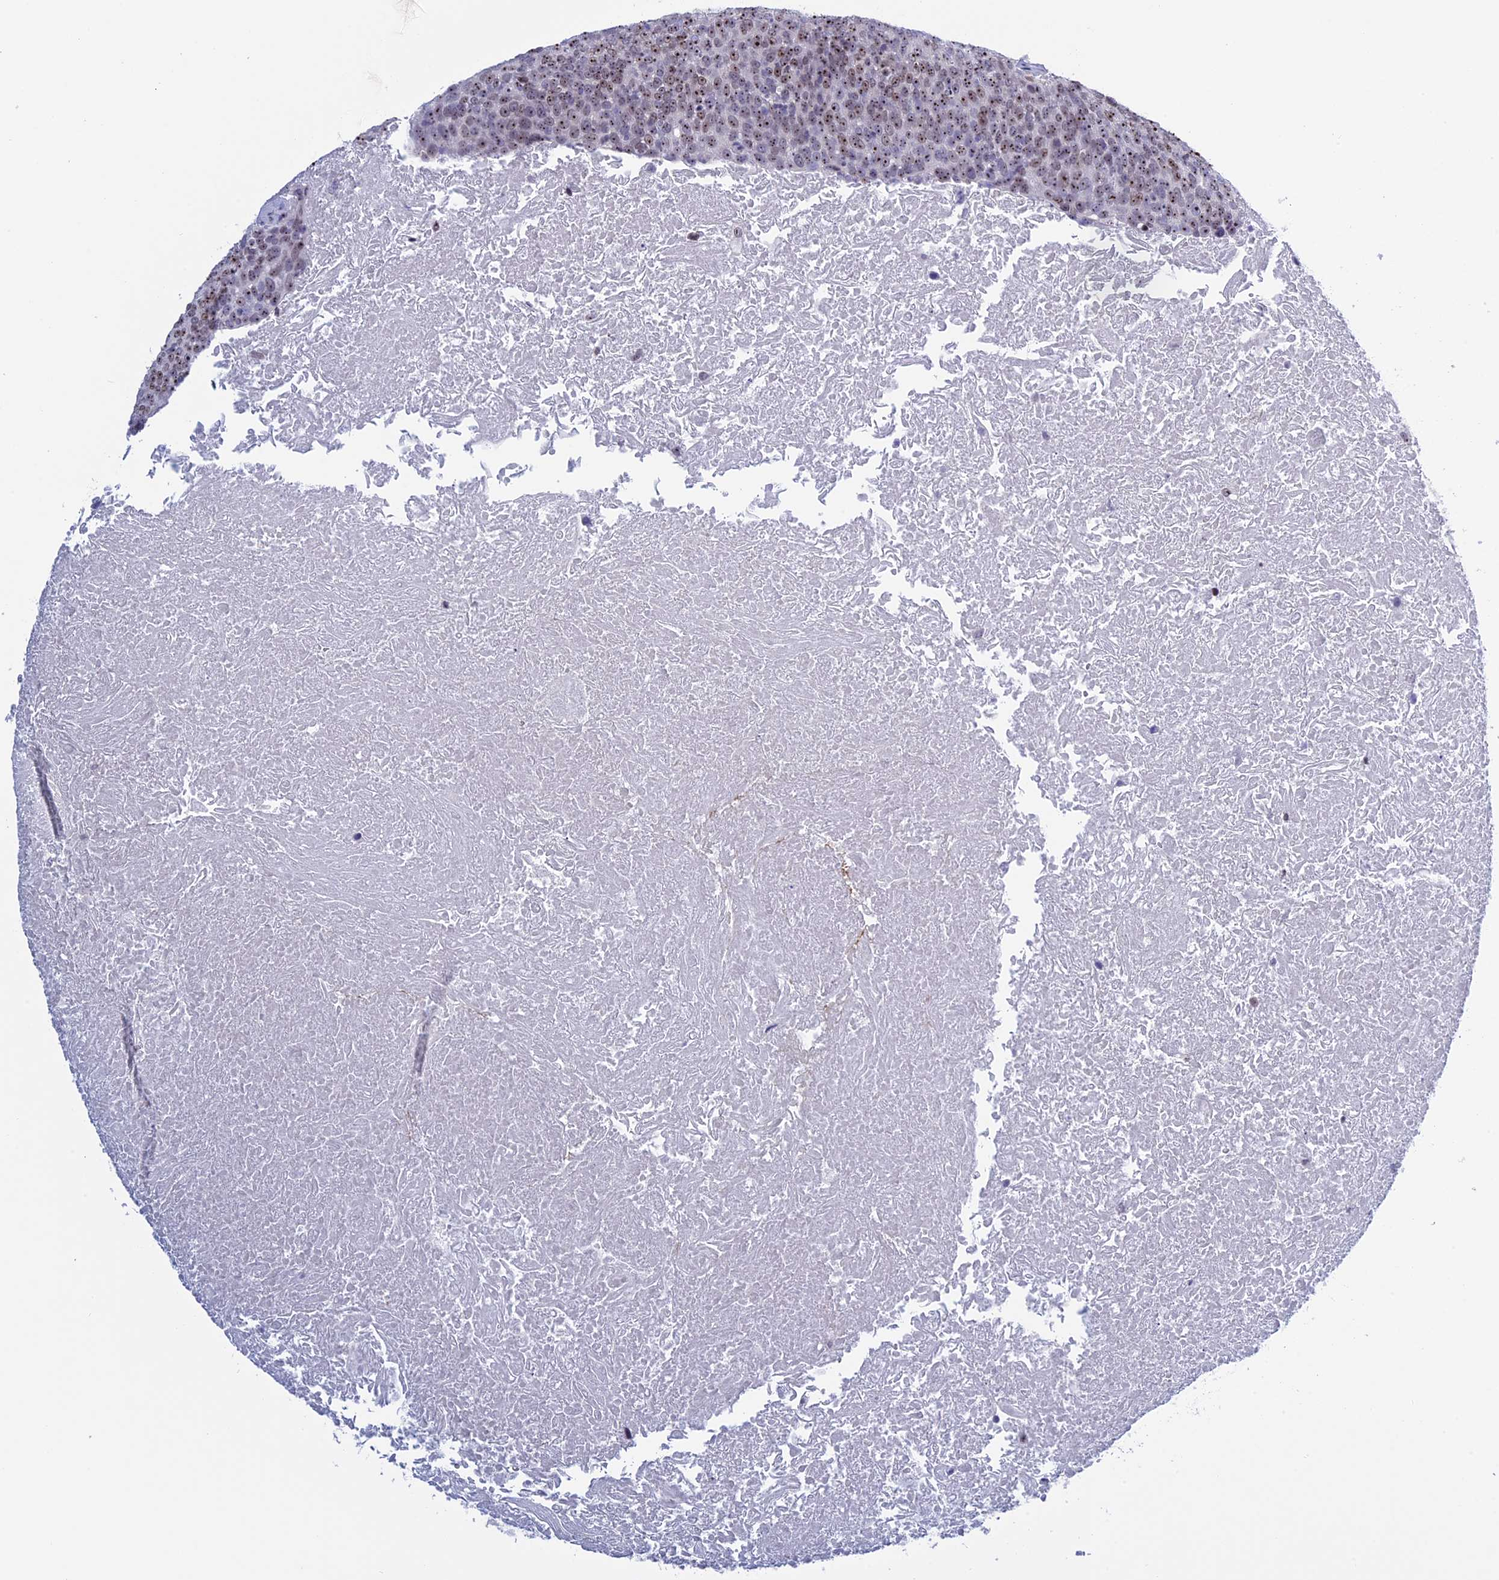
{"staining": {"intensity": "moderate", "quantity": ">75%", "location": "nuclear"}, "tissue": "head and neck cancer", "cell_type": "Tumor cells", "image_type": "cancer", "snomed": [{"axis": "morphology", "description": "Squamous cell carcinoma, NOS"}, {"axis": "morphology", "description": "Squamous cell carcinoma, metastatic, NOS"}, {"axis": "topography", "description": "Lymph node"}, {"axis": "topography", "description": "Head-Neck"}], "caption": "This photomicrograph reveals head and neck cancer stained with immunohistochemistry to label a protein in brown. The nuclear of tumor cells show moderate positivity for the protein. Nuclei are counter-stained blue.", "gene": "CCDC86", "patient": {"sex": "male", "age": 62}}